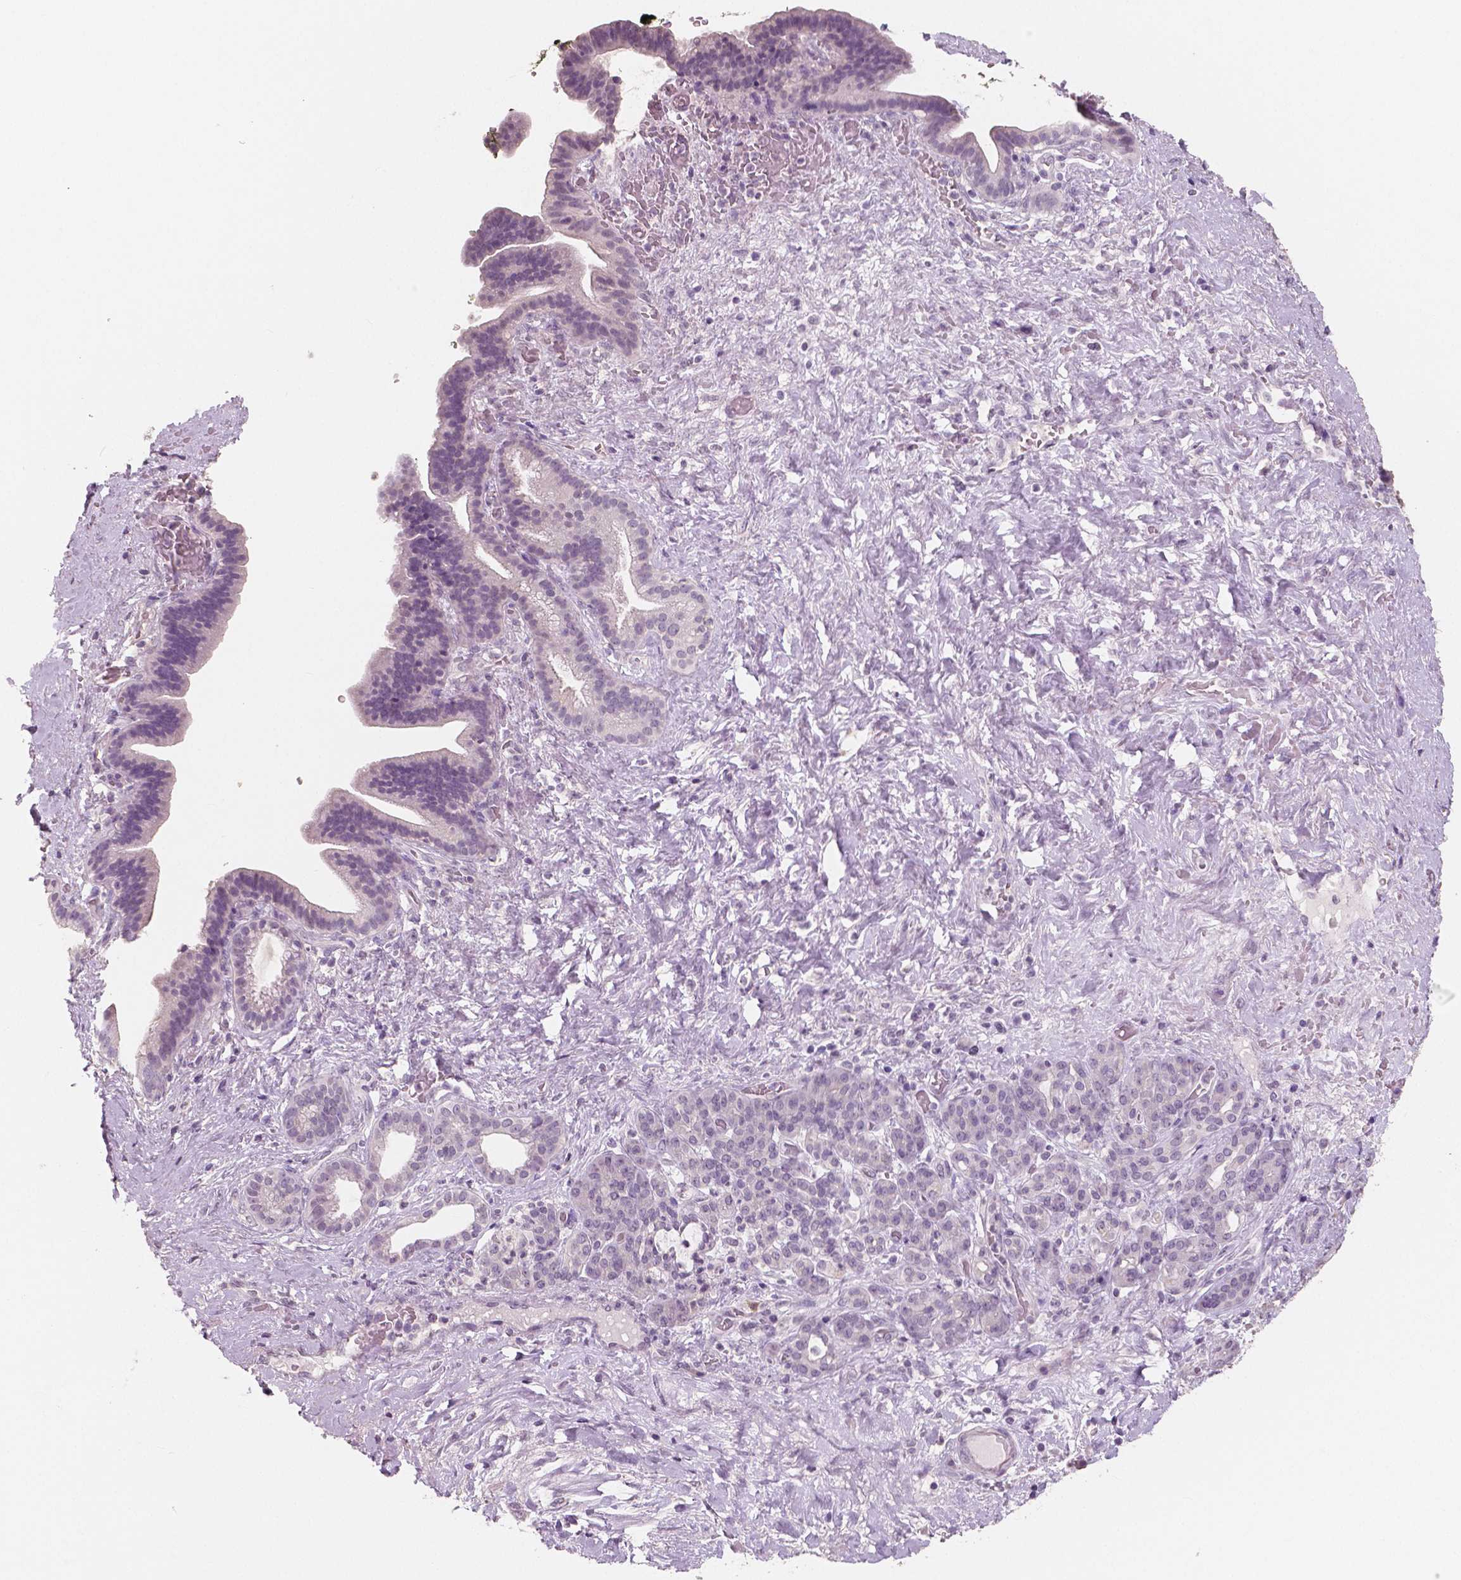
{"staining": {"intensity": "negative", "quantity": "none", "location": "none"}, "tissue": "pancreatic cancer", "cell_type": "Tumor cells", "image_type": "cancer", "snomed": [{"axis": "morphology", "description": "Adenocarcinoma, NOS"}, {"axis": "topography", "description": "Pancreas"}], "caption": "Micrograph shows no significant protein expression in tumor cells of pancreatic adenocarcinoma.", "gene": "NECAB1", "patient": {"sex": "male", "age": 44}}